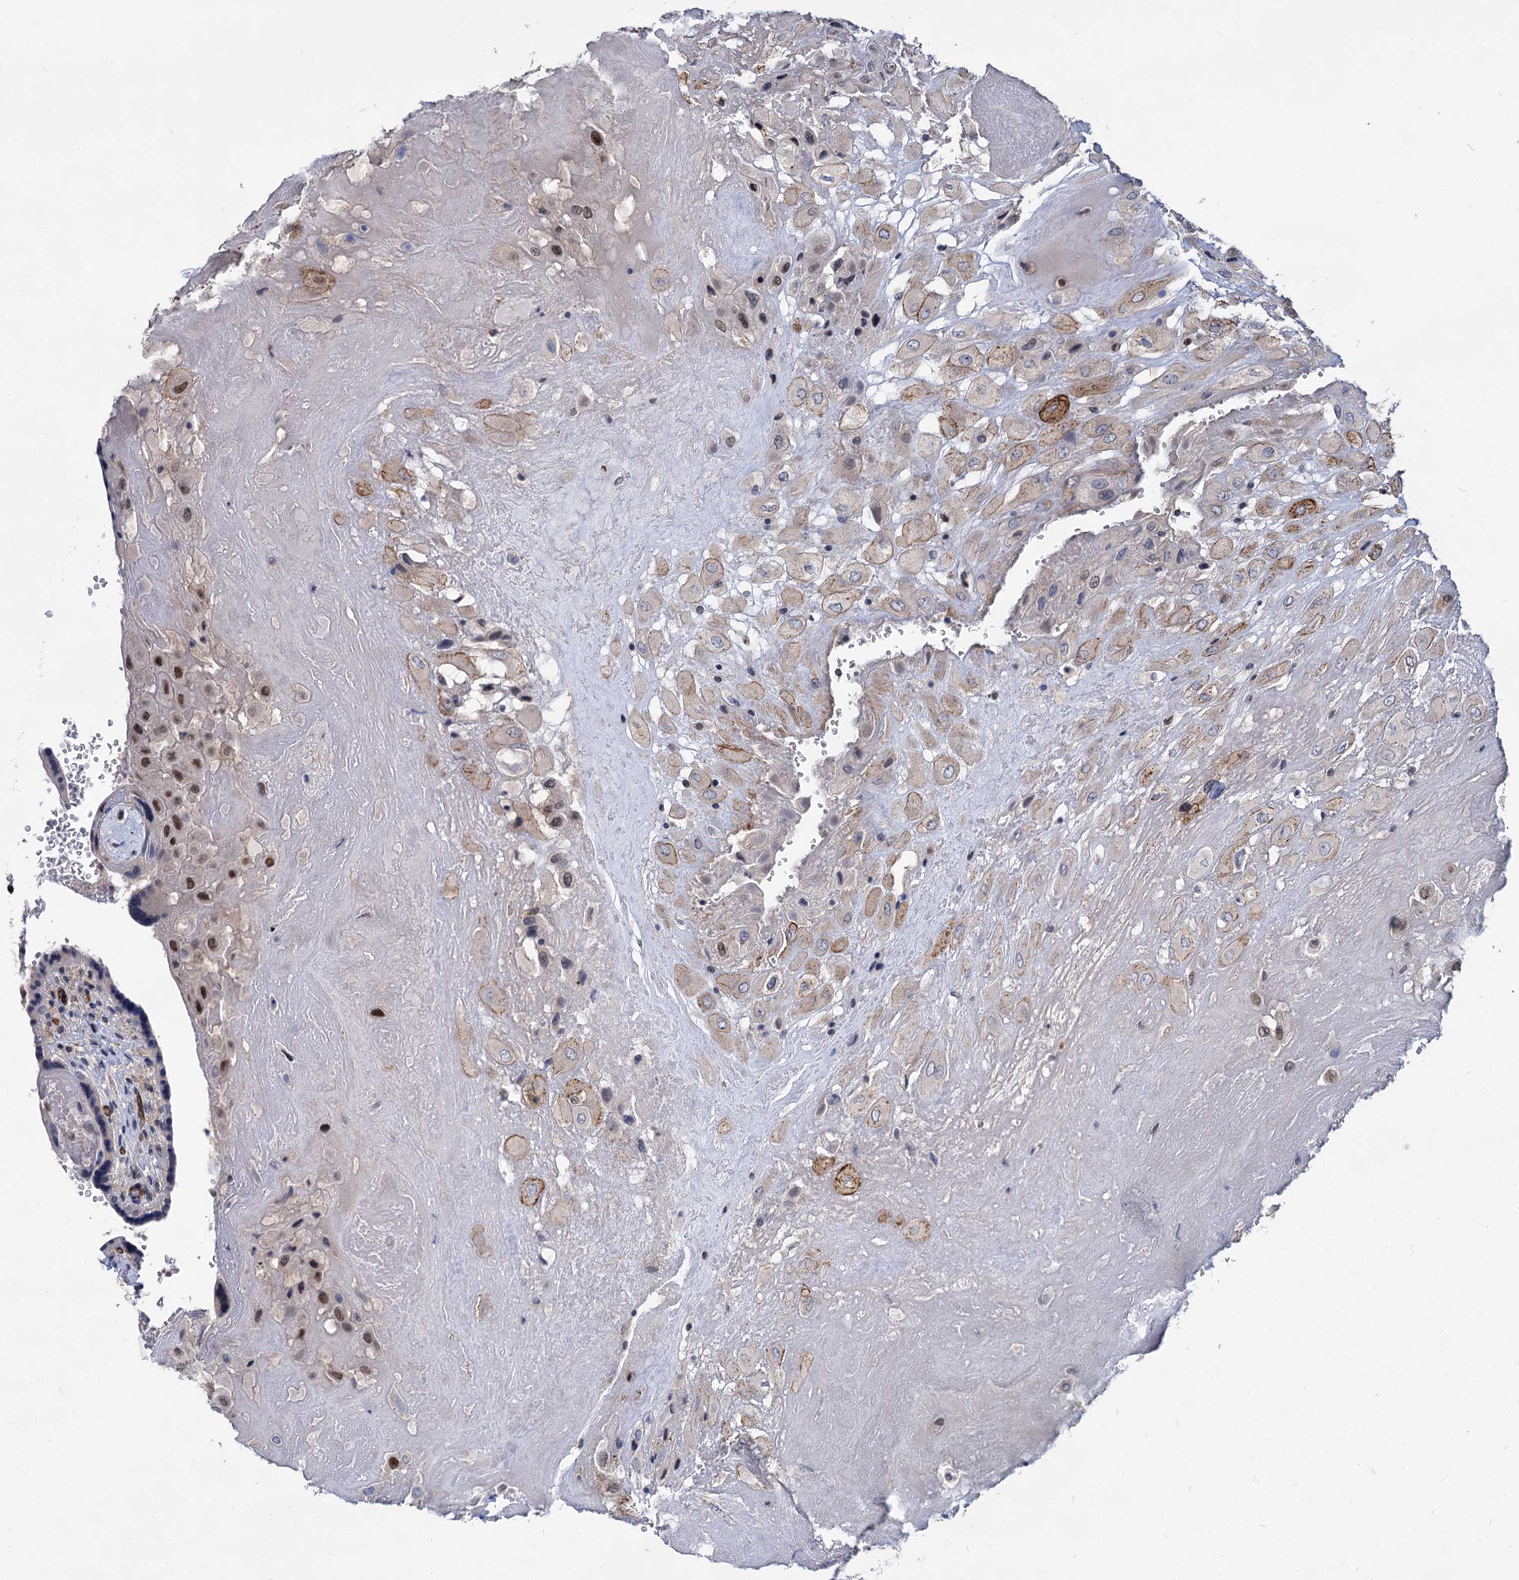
{"staining": {"intensity": "moderate", "quantity": "<25%", "location": "cytoplasmic/membranous,nuclear"}, "tissue": "placenta", "cell_type": "Decidual cells", "image_type": "normal", "snomed": [{"axis": "morphology", "description": "Normal tissue, NOS"}, {"axis": "topography", "description": "Placenta"}], "caption": "Moderate cytoplasmic/membranous,nuclear protein expression is appreciated in approximately <25% of decidual cells in placenta. Nuclei are stained in blue.", "gene": "ABLIM1", "patient": {"sex": "female", "age": 37}}